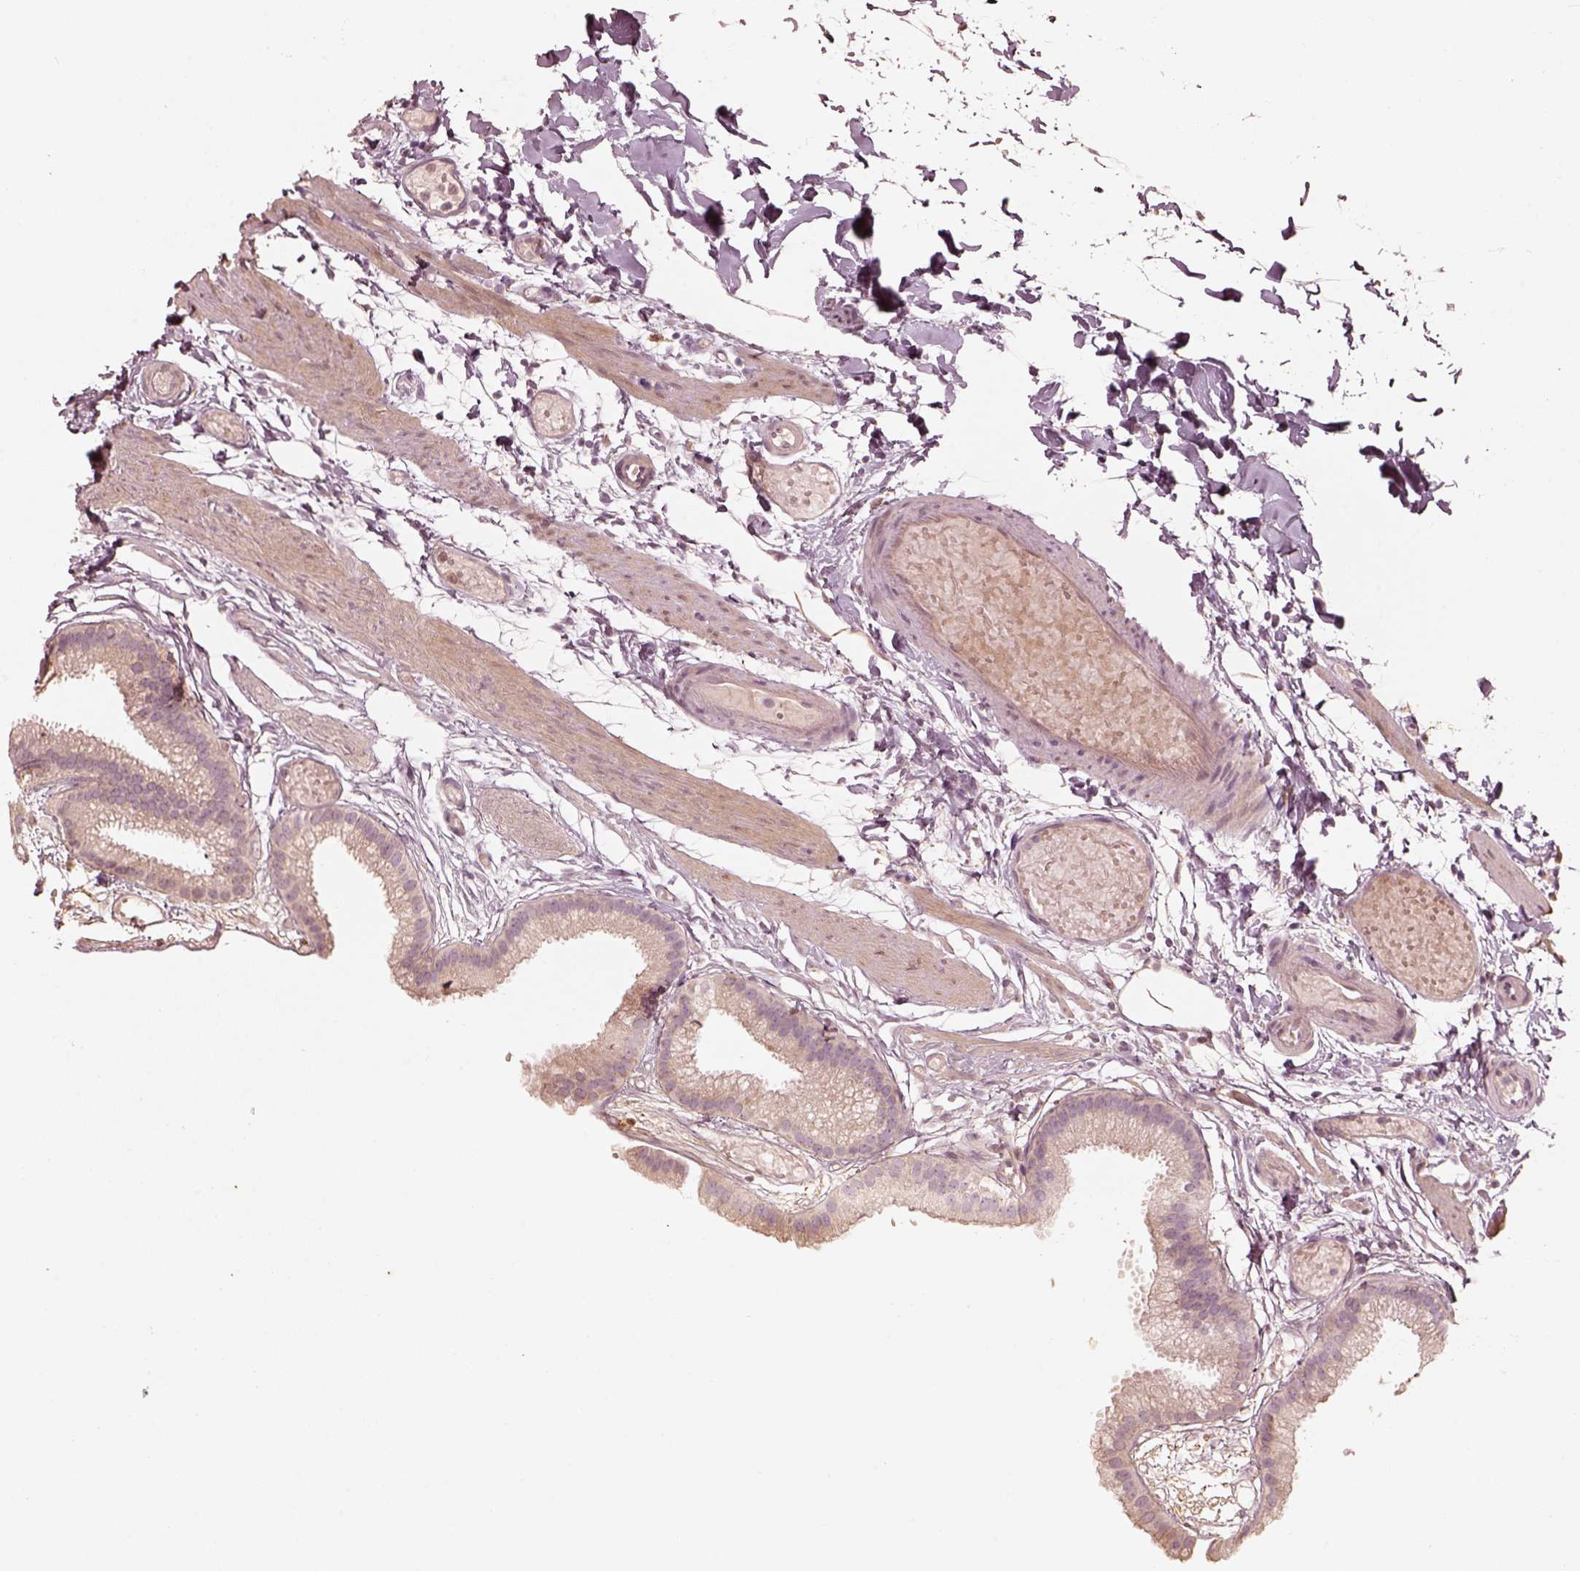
{"staining": {"intensity": "moderate", "quantity": "<25%", "location": "cytoplasmic/membranous"}, "tissue": "gallbladder", "cell_type": "Glandular cells", "image_type": "normal", "snomed": [{"axis": "morphology", "description": "Normal tissue, NOS"}, {"axis": "topography", "description": "Gallbladder"}], "caption": "IHC of benign human gallbladder exhibits low levels of moderate cytoplasmic/membranous expression in approximately <25% of glandular cells.", "gene": "WLS", "patient": {"sex": "female", "age": 45}}